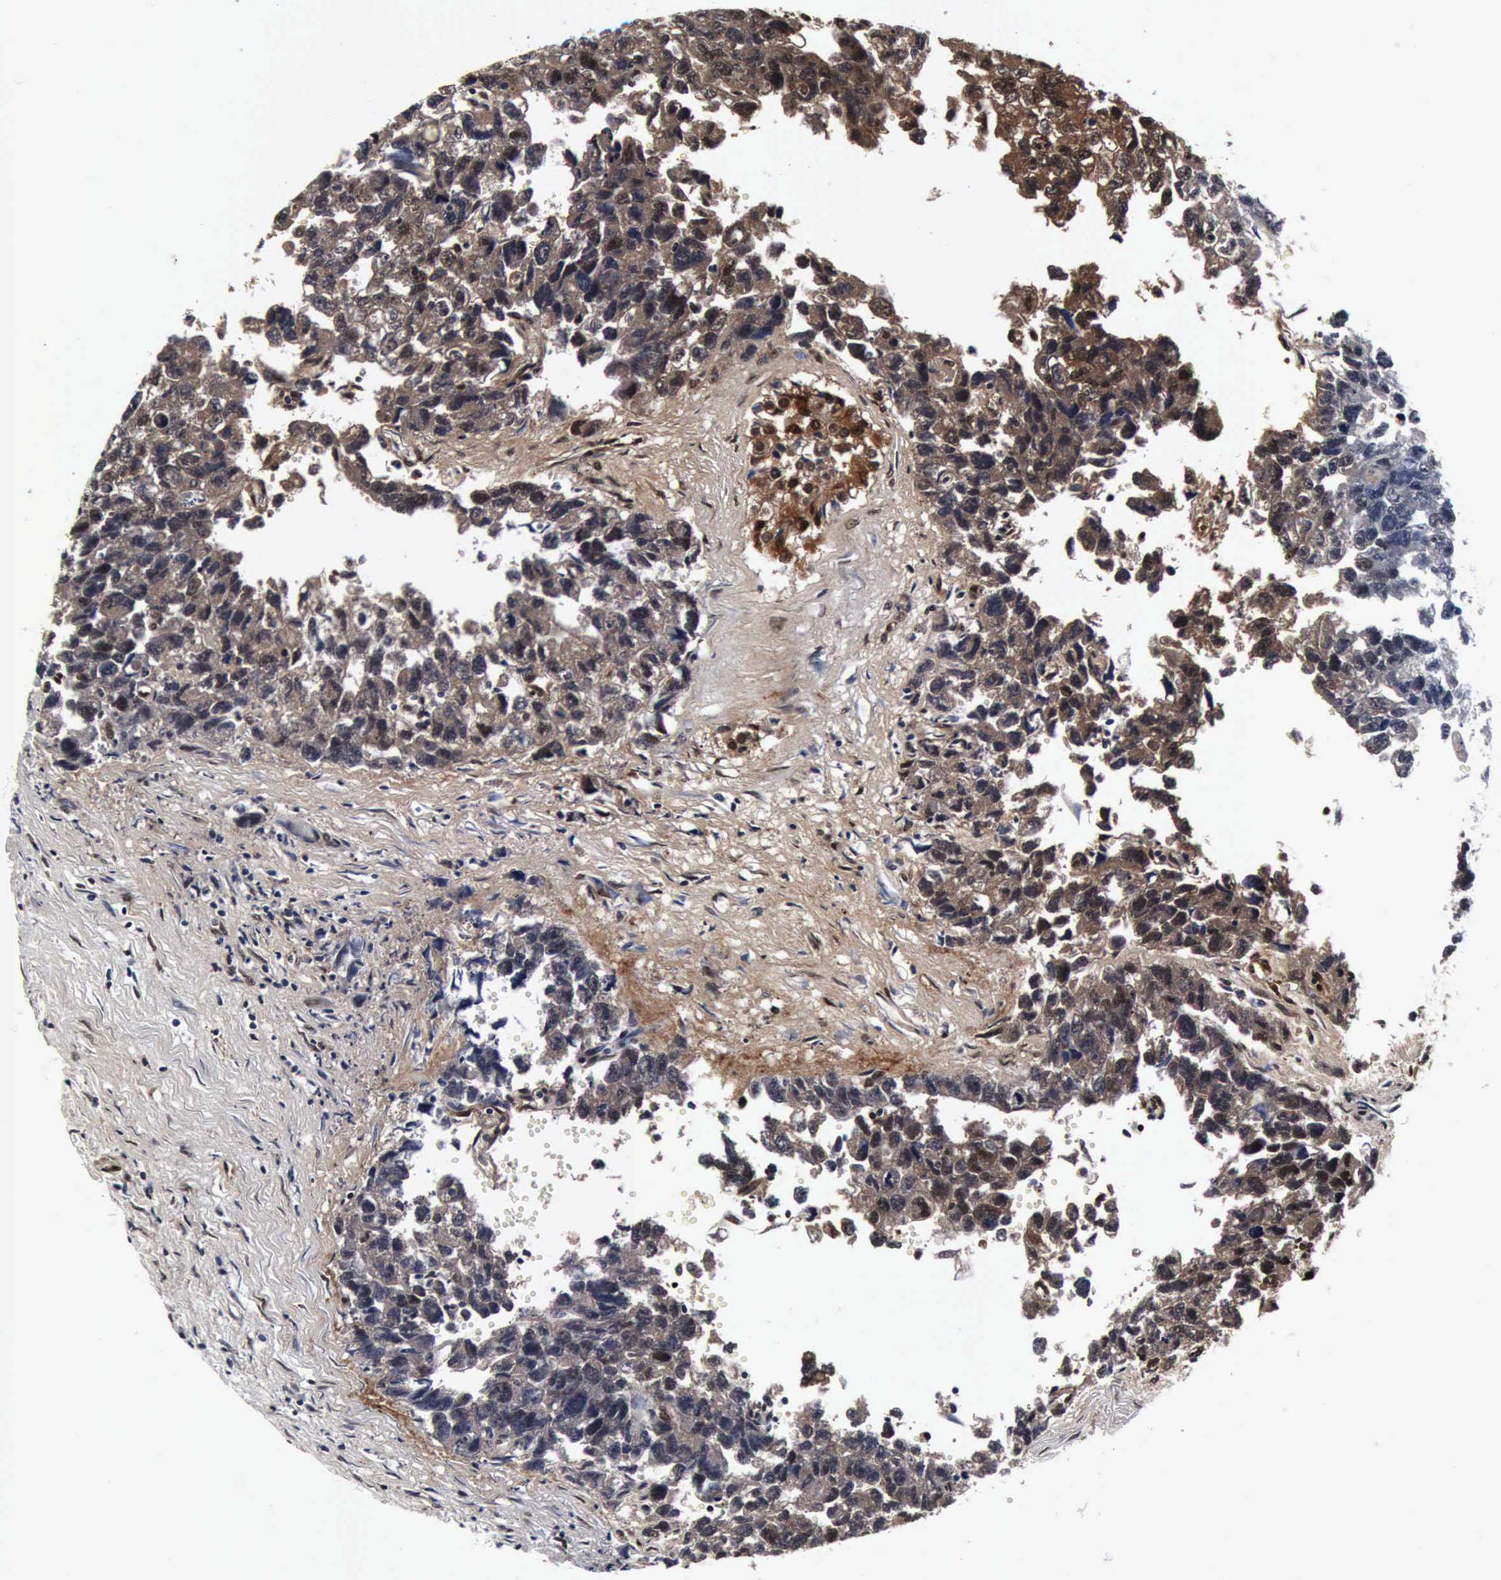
{"staining": {"intensity": "moderate", "quantity": "25%-75%", "location": "cytoplasmic/membranous,nuclear"}, "tissue": "testis cancer", "cell_type": "Tumor cells", "image_type": "cancer", "snomed": [{"axis": "morphology", "description": "Carcinoma, Embryonal, NOS"}, {"axis": "topography", "description": "Testis"}], "caption": "Protein expression analysis of human testis cancer (embryonal carcinoma) reveals moderate cytoplasmic/membranous and nuclear positivity in about 25%-75% of tumor cells.", "gene": "UBC", "patient": {"sex": "male", "age": 31}}